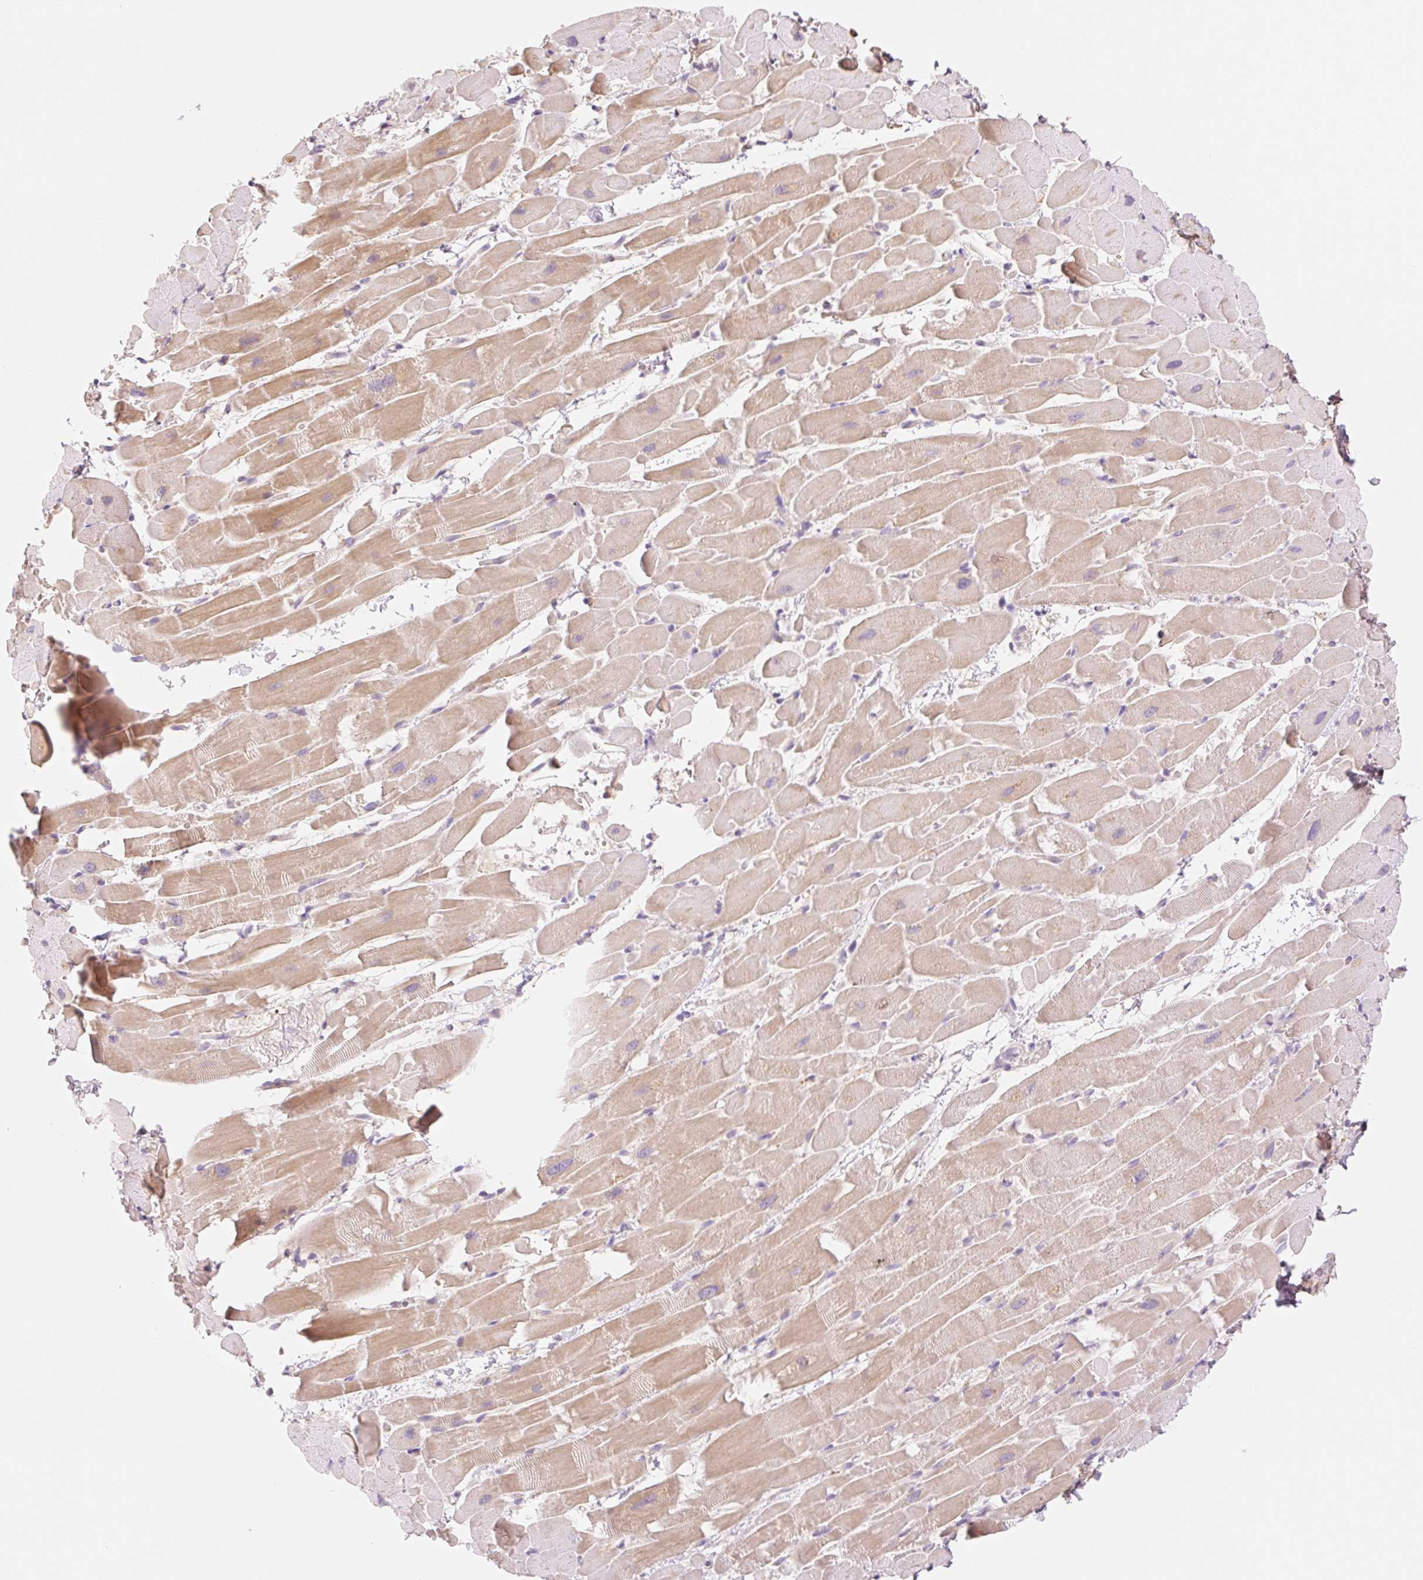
{"staining": {"intensity": "moderate", "quantity": "25%-75%", "location": "cytoplasmic/membranous"}, "tissue": "heart muscle", "cell_type": "Cardiomyocytes", "image_type": "normal", "snomed": [{"axis": "morphology", "description": "Normal tissue, NOS"}, {"axis": "topography", "description": "Heart"}], "caption": "Approximately 25%-75% of cardiomyocytes in normal human heart muscle exhibit moderate cytoplasmic/membranous protein expression as visualized by brown immunohistochemical staining.", "gene": "HEBP1", "patient": {"sex": "male", "age": 37}}